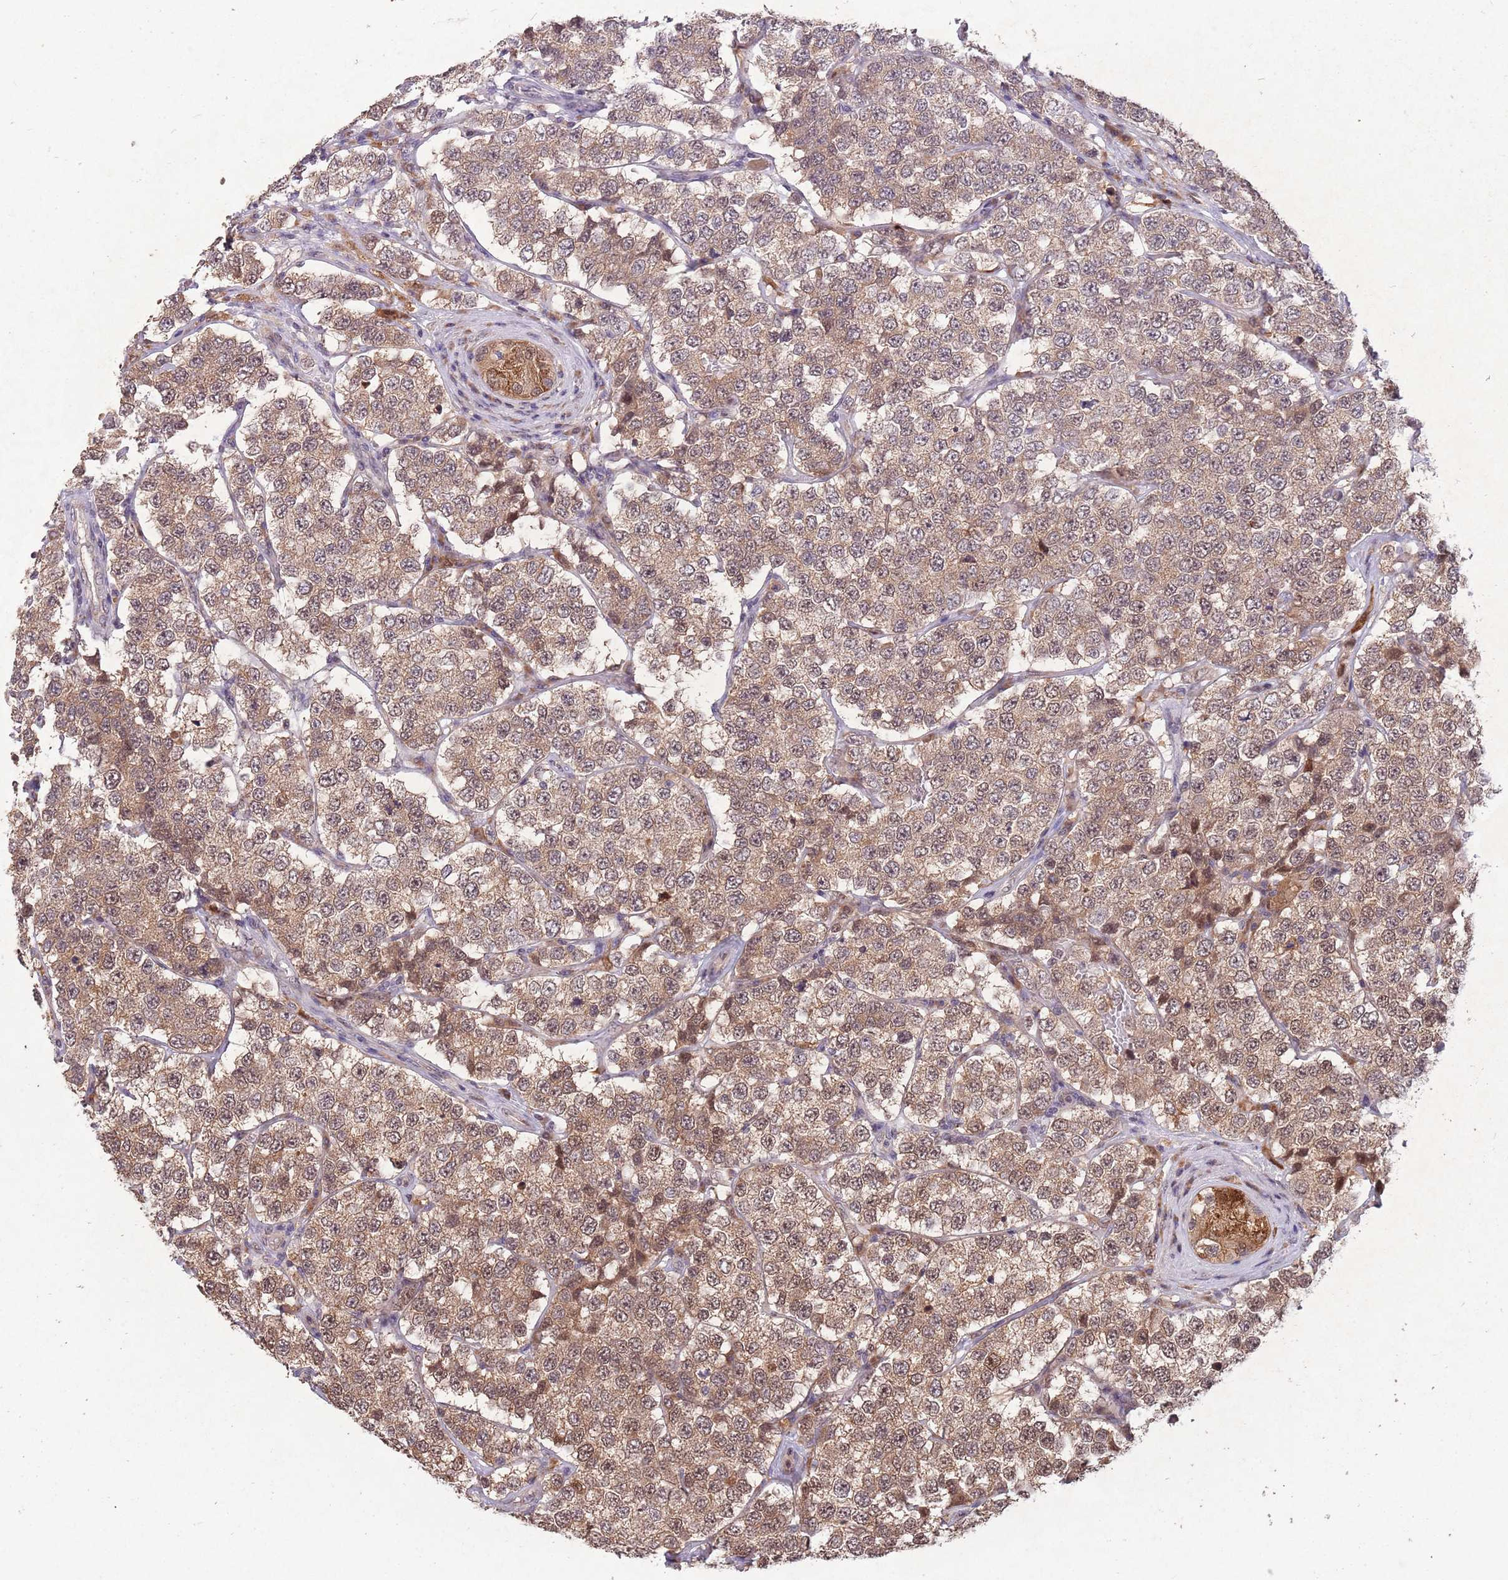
{"staining": {"intensity": "moderate", "quantity": ">75%", "location": "cytoplasmic/membranous,nuclear"}, "tissue": "testis cancer", "cell_type": "Tumor cells", "image_type": "cancer", "snomed": [{"axis": "morphology", "description": "Seminoma, NOS"}, {"axis": "topography", "description": "Testis"}], "caption": "A brown stain shows moderate cytoplasmic/membranous and nuclear staining of a protein in testis cancer tumor cells.", "gene": "ZNF639", "patient": {"sex": "male", "age": 34}}